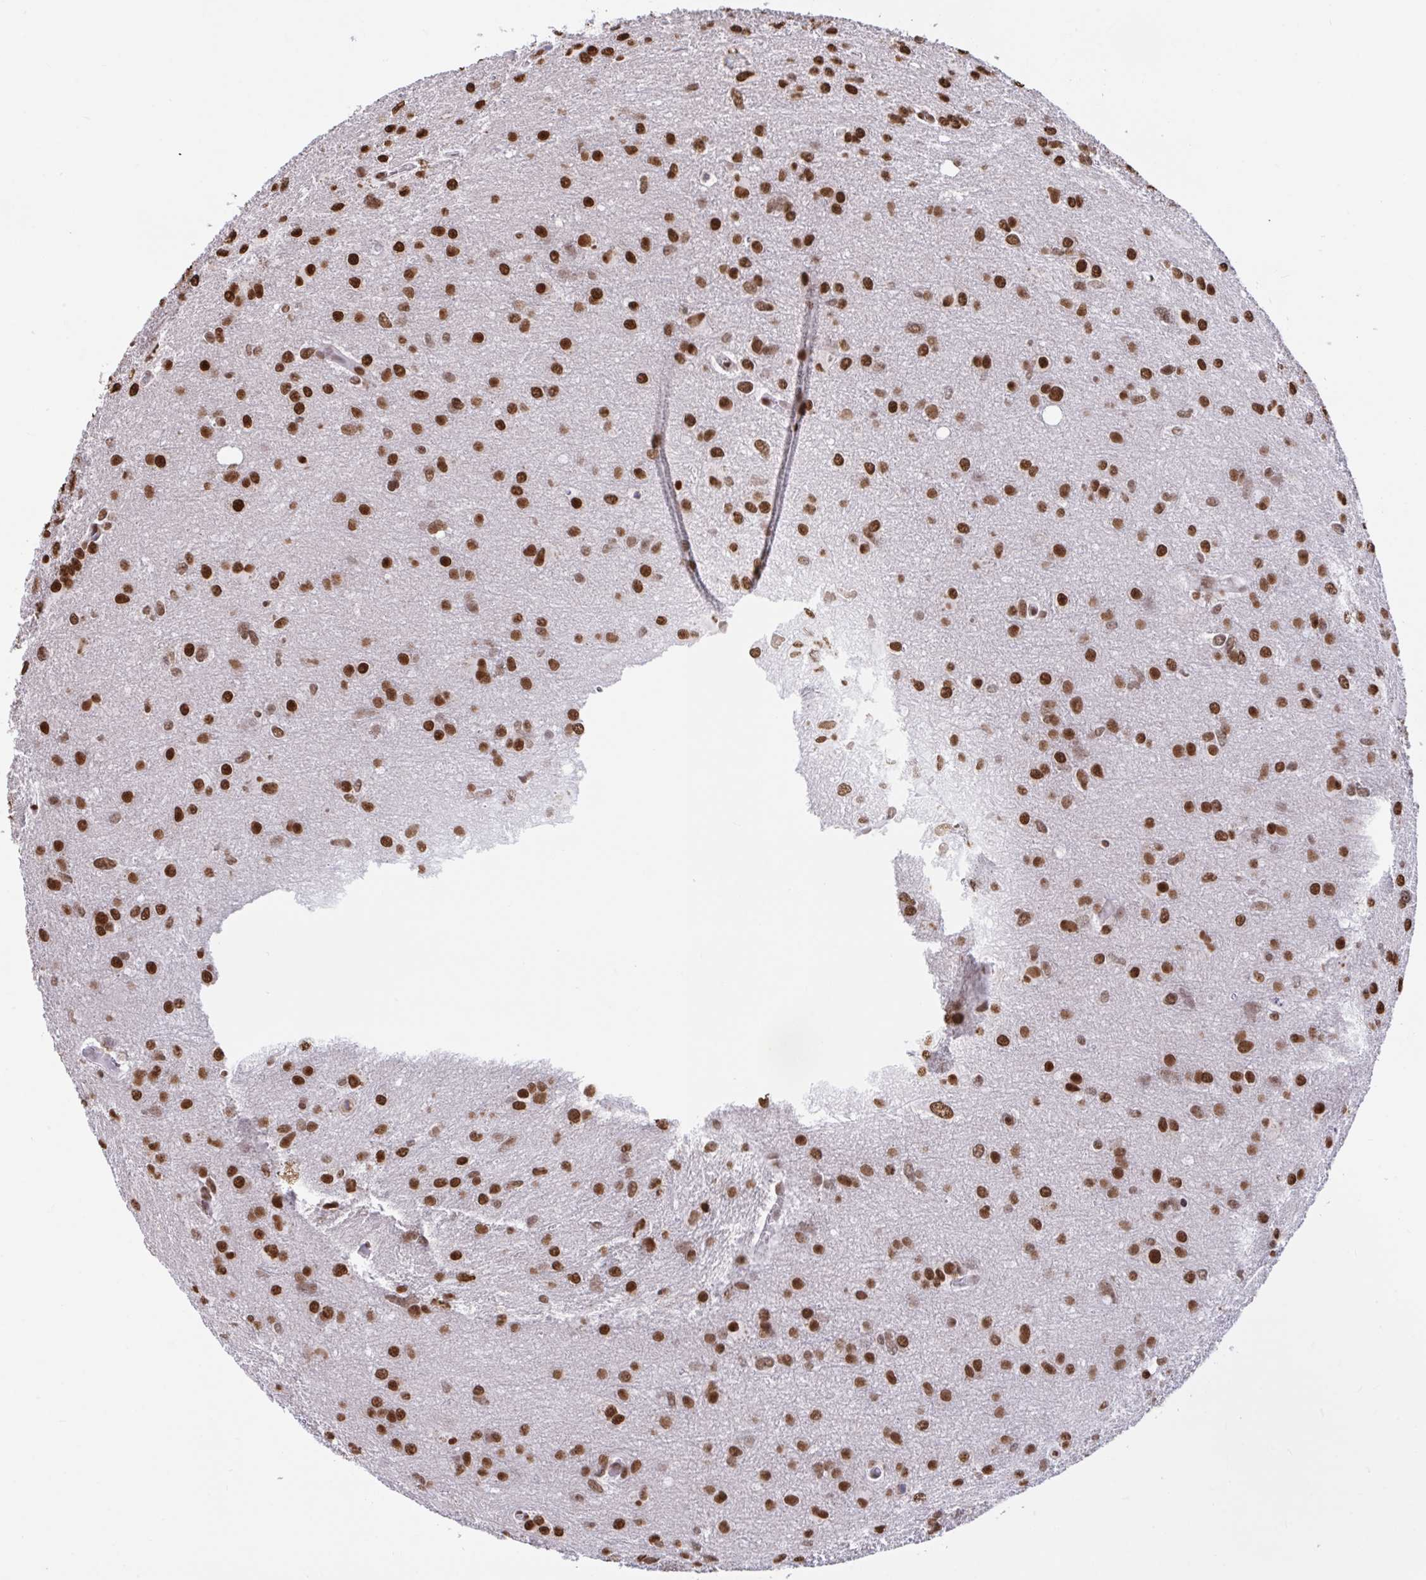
{"staining": {"intensity": "strong", "quantity": ">75%", "location": "nuclear"}, "tissue": "glioma", "cell_type": "Tumor cells", "image_type": "cancer", "snomed": [{"axis": "morphology", "description": "Glioma, malignant, High grade"}, {"axis": "topography", "description": "Brain"}], "caption": "Glioma tissue shows strong nuclear positivity in about >75% of tumor cells", "gene": "HNRNPDL", "patient": {"sex": "male", "age": 53}}